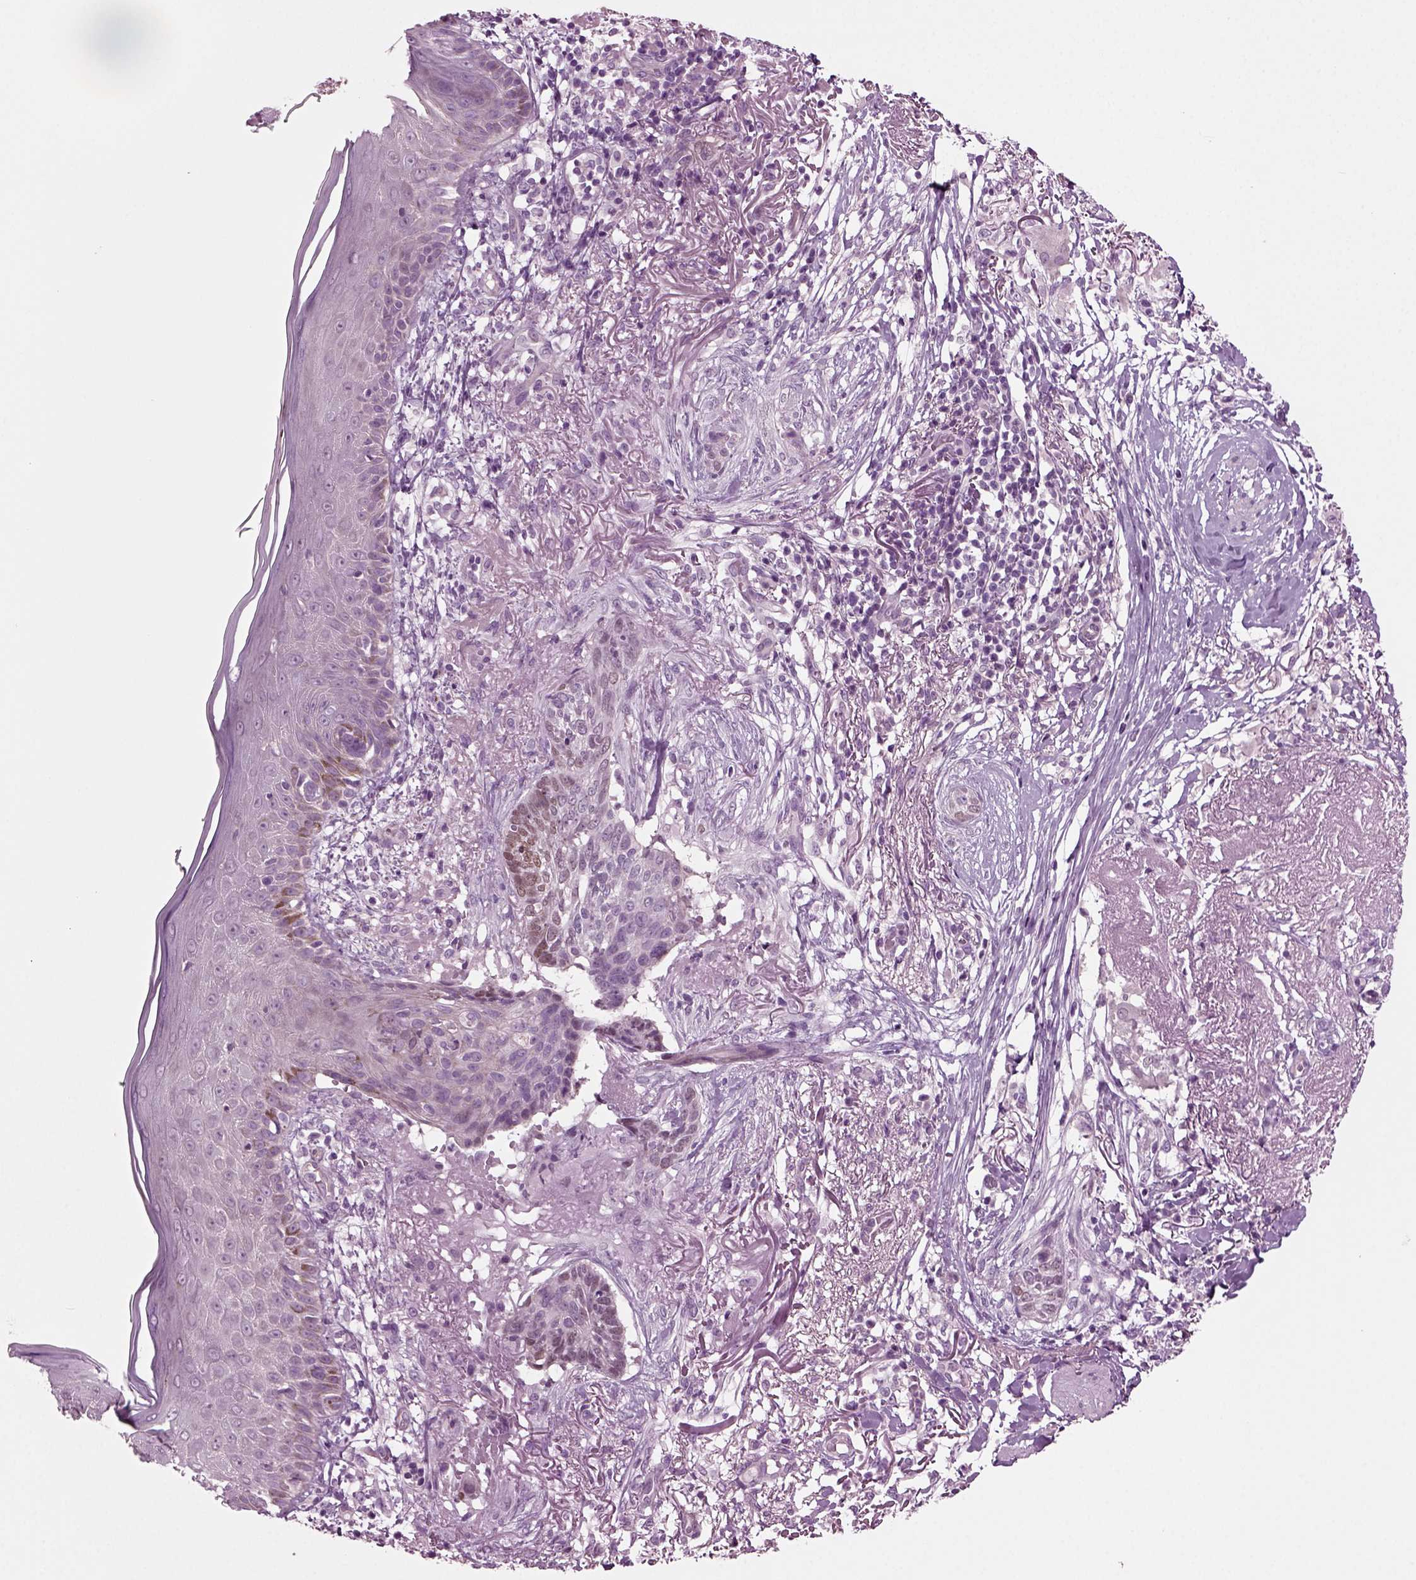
{"staining": {"intensity": "weak", "quantity": "<25%", "location": "nuclear"}, "tissue": "skin cancer", "cell_type": "Tumor cells", "image_type": "cancer", "snomed": [{"axis": "morphology", "description": "Normal tissue, NOS"}, {"axis": "morphology", "description": "Basal cell carcinoma"}, {"axis": "topography", "description": "Skin"}], "caption": "Immunohistochemistry (IHC) of human skin cancer (basal cell carcinoma) exhibits no expression in tumor cells.", "gene": "COL9A2", "patient": {"sex": "male", "age": 84}}